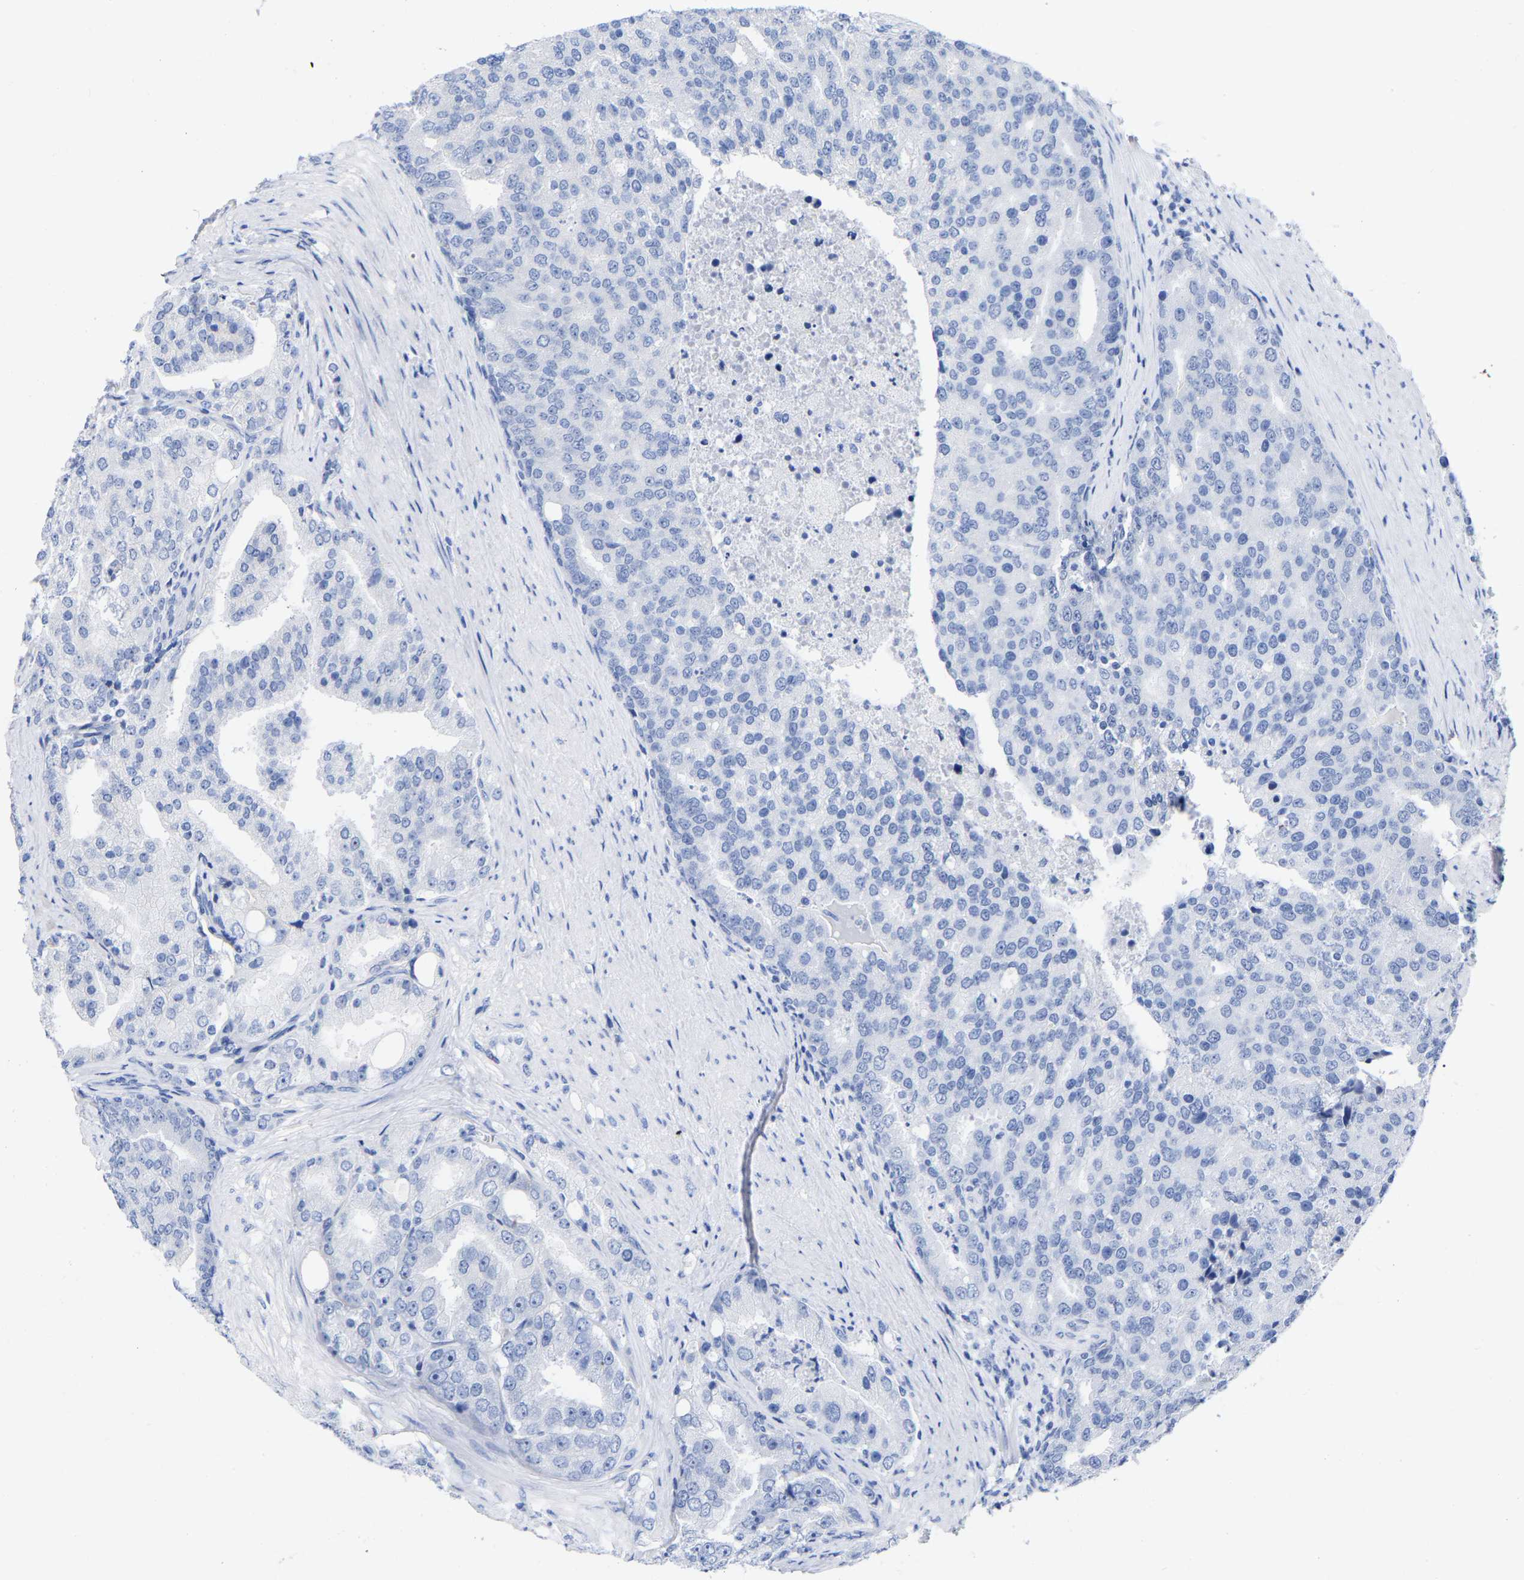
{"staining": {"intensity": "negative", "quantity": "none", "location": "none"}, "tissue": "prostate cancer", "cell_type": "Tumor cells", "image_type": "cancer", "snomed": [{"axis": "morphology", "description": "Adenocarcinoma, High grade"}, {"axis": "topography", "description": "Prostate"}], "caption": "Immunohistochemistry (IHC) of human prostate cancer (high-grade adenocarcinoma) displays no staining in tumor cells.", "gene": "HAPLN1", "patient": {"sex": "male", "age": 50}}